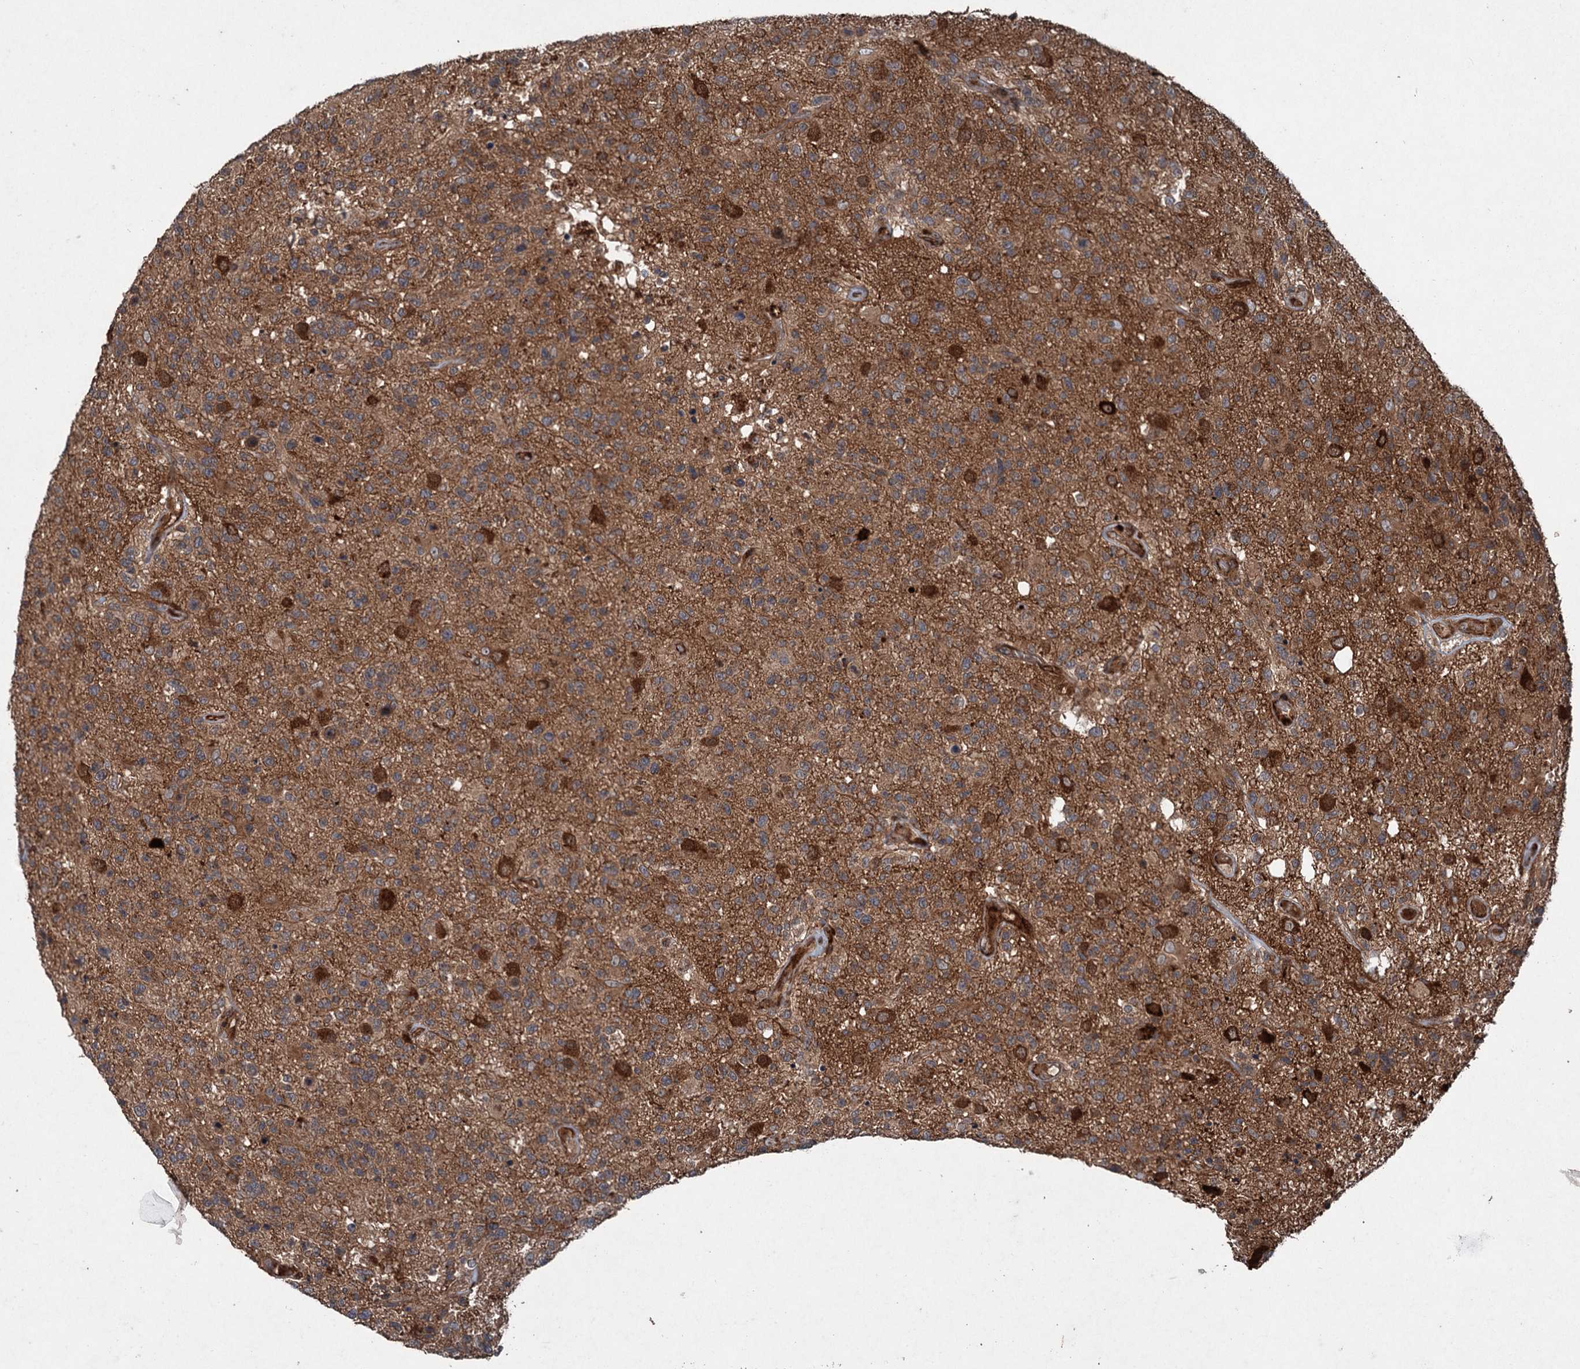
{"staining": {"intensity": "moderate", "quantity": ">75%", "location": "cytoplasmic/membranous"}, "tissue": "glioma", "cell_type": "Tumor cells", "image_type": "cancer", "snomed": [{"axis": "morphology", "description": "Glioma, malignant, High grade"}, {"axis": "morphology", "description": "Glioblastoma, NOS"}, {"axis": "topography", "description": "Brain"}], "caption": "Protein staining by immunohistochemistry (IHC) reveals moderate cytoplasmic/membranous staining in about >75% of tumor cells in glioblastoma.", "gene": "ALAS1", "patient": {"sex": "male", "age": 60}}